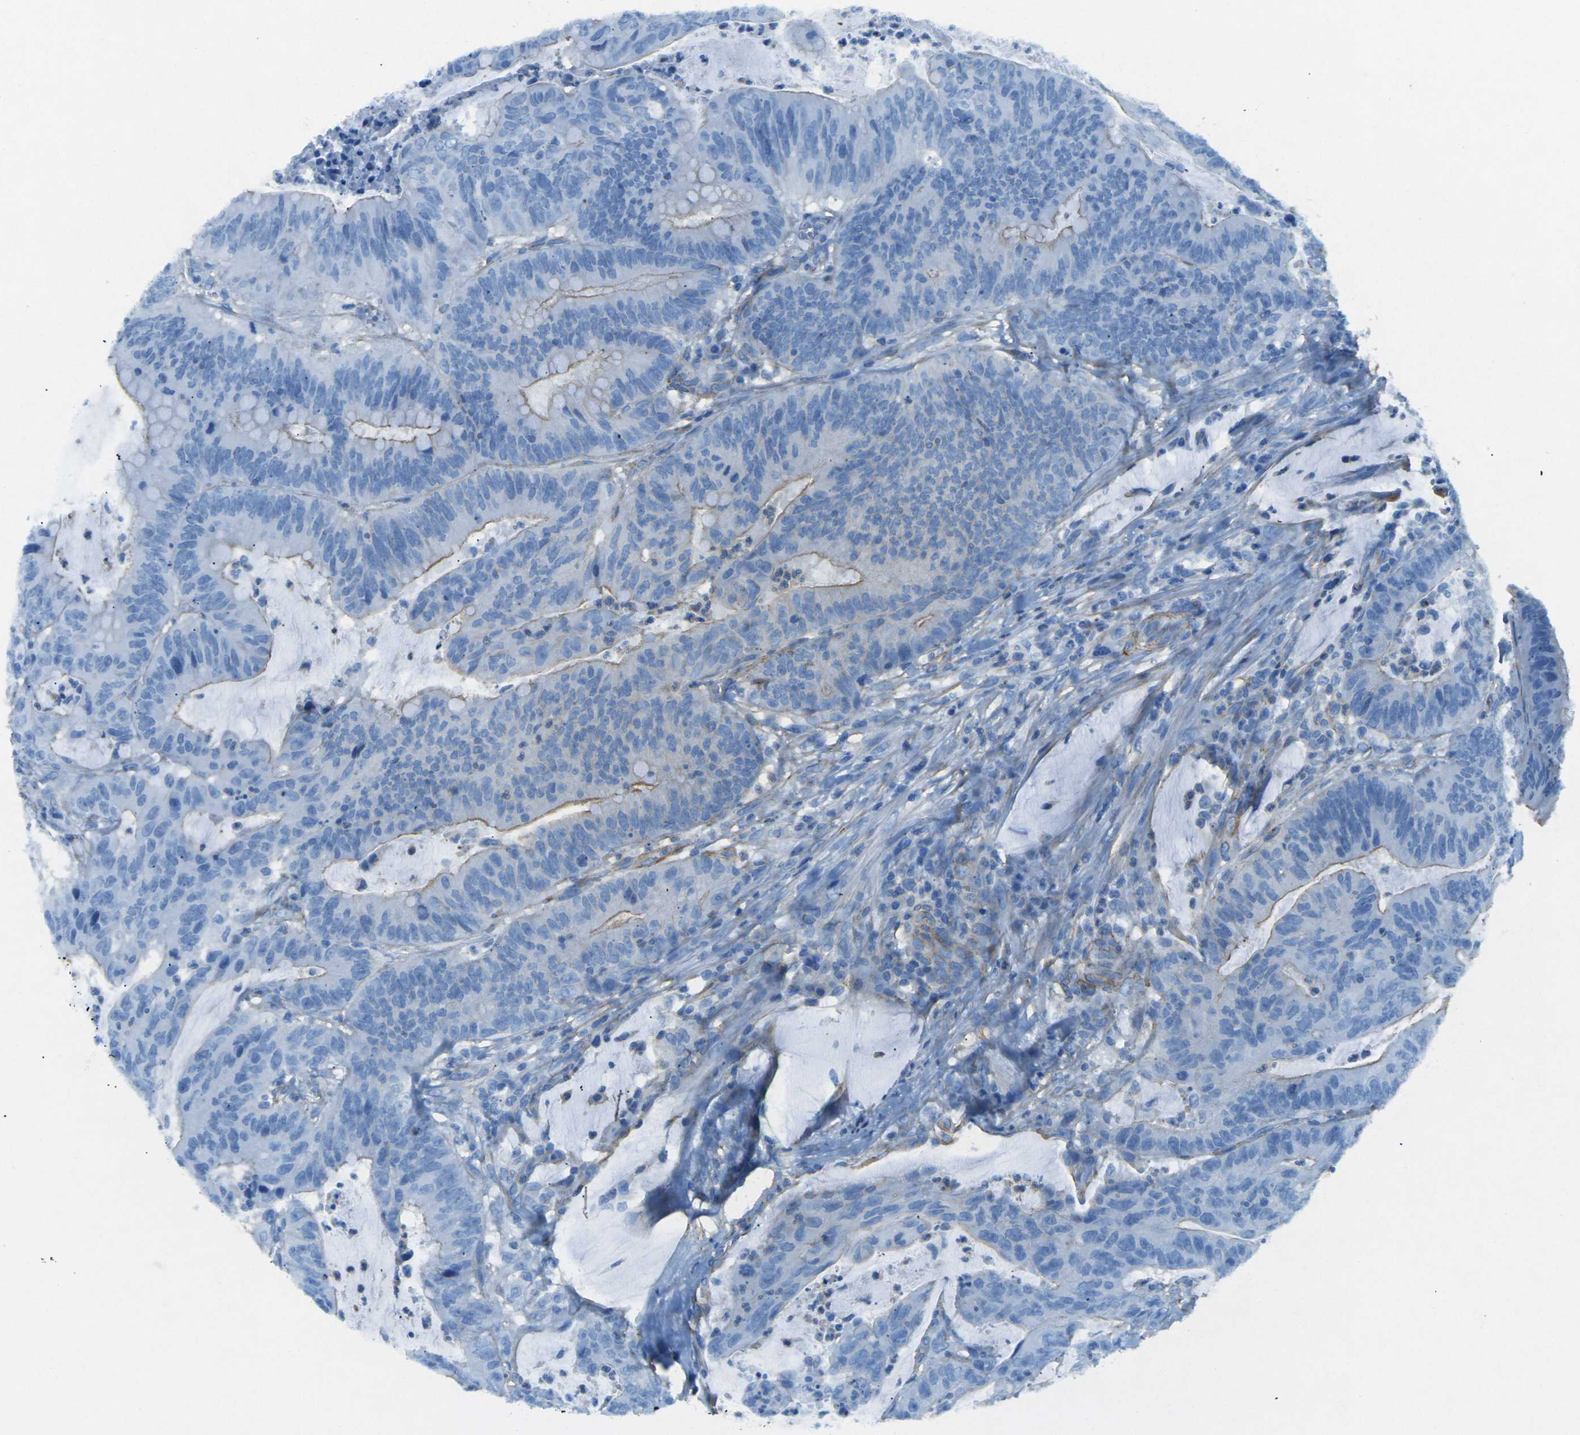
{"staining": {"intensity": "weak", "quantity": "<25%", "location": "cytoplasmic/membranous"}, "tissue": "colorectal cancer", "cell_type": "Tumor cells", "image_type": "cancer", "snomed": [{"axis": "morphology", "description": "Adenocarcinoma, NOS"}, {"axis": "topography", "description": "Colon"}], "caption": "DAB immunohistochemical staining of human colorectal cancer reveals no significant positivity in tumor cells.", "gene": "EPHA7", "patient": {"sex": "male", "age": 45}}